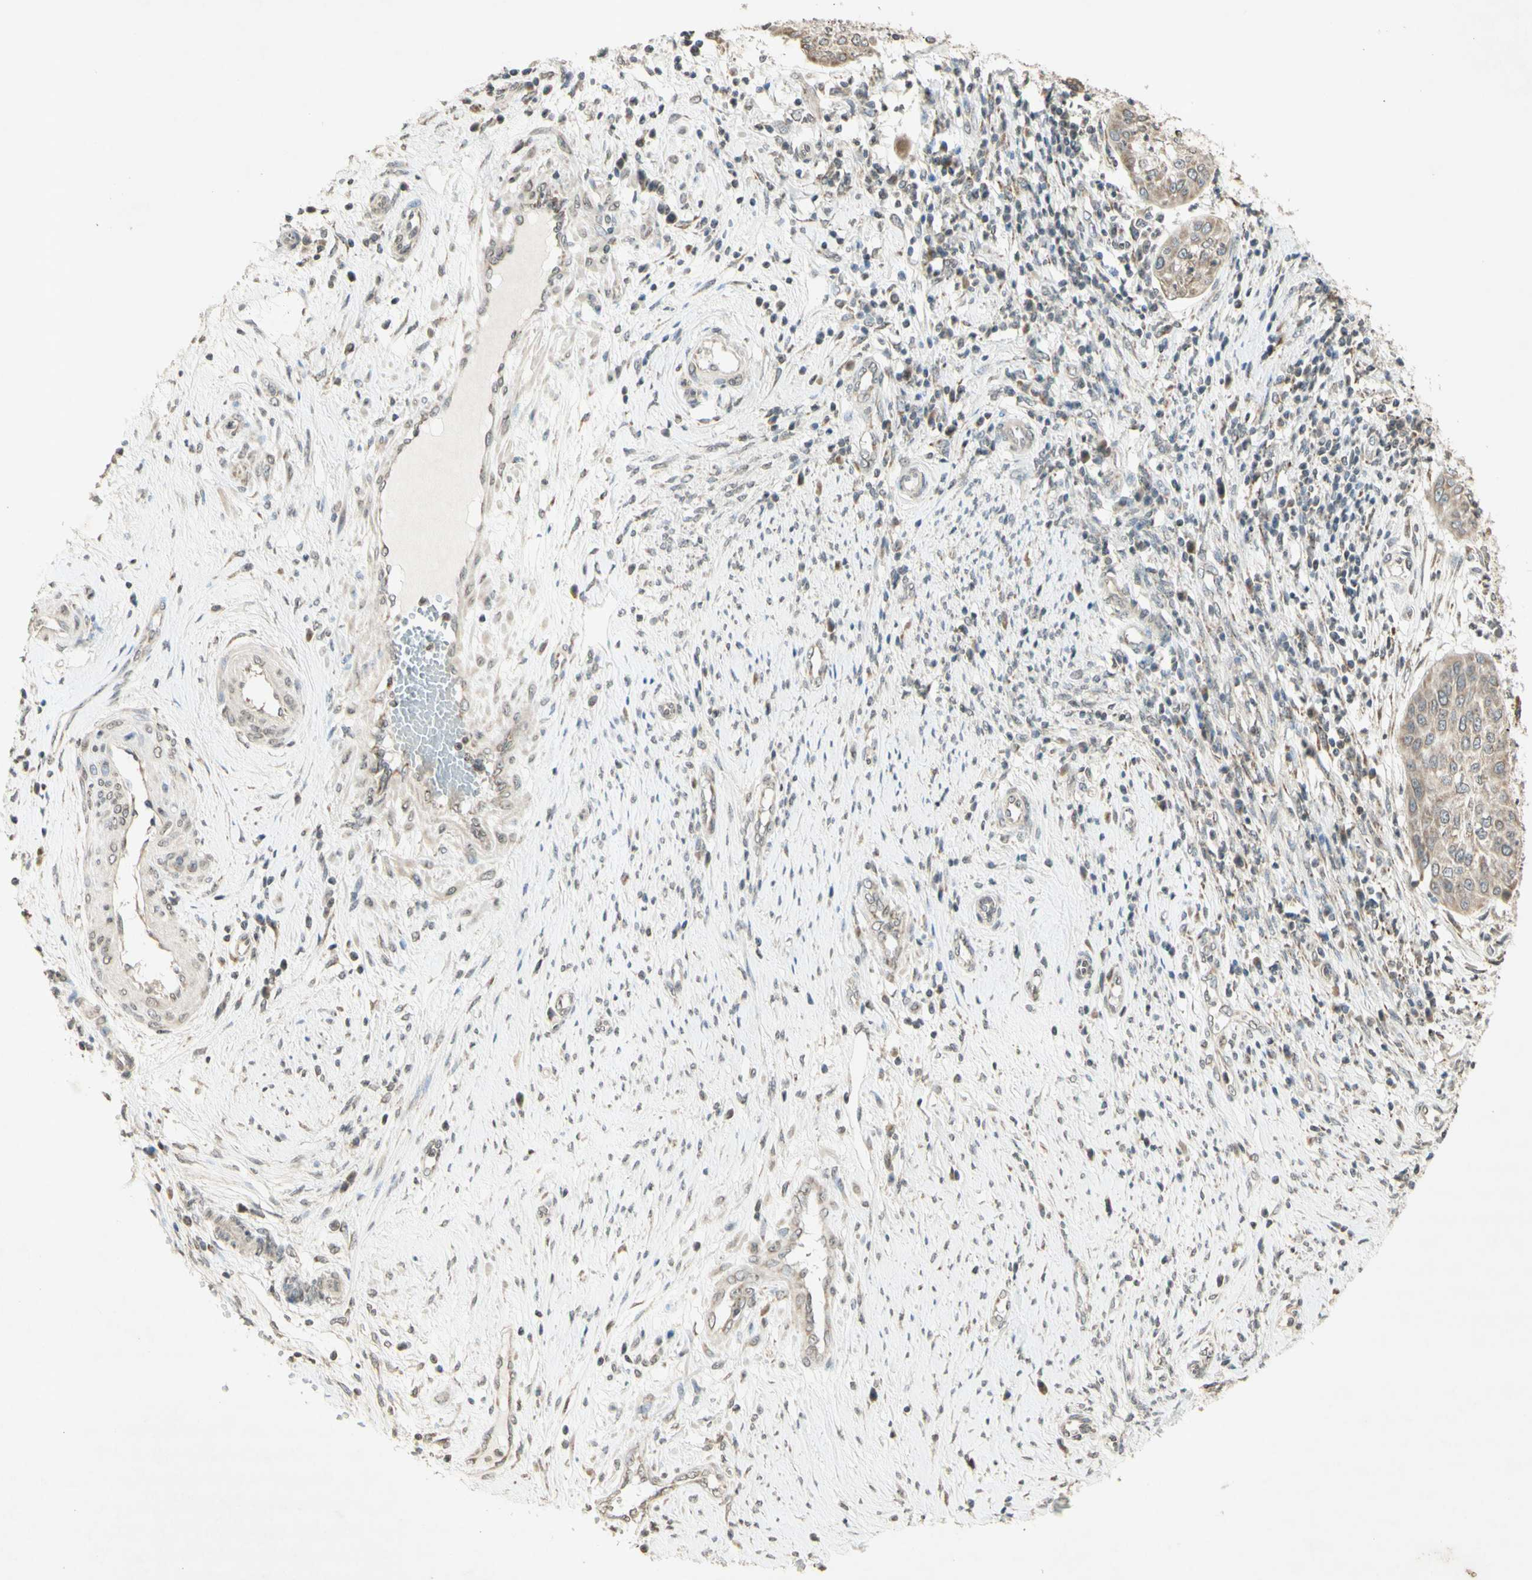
{"staining": {"intensity": "weak", "quantity": ">75%", "location": "cytoplasmic/membranous"}, "tissue": "cervical cancer", "cell_type": "Tumor cells", "image_type": "cancer", "snomed": [{"axis": "morphology", "description": "Normal tissue, NOS"}, {"axis": "morphology", "description": "Squamous cell carcinoma, NOS"}, {"axis": "topography", "description": "Cervix"}], "caption": "Squamous cell carcinoma (cervical) stained with DAB (3,3'-diaminobenzidine) IHC shows low levels of weak cytoplasmic/membranous staining in approximately >75% of tumor cells. (IHC, brightfield microscopy, high magnification).", "gene": "CCNI", "patient": {"sex": "female", "age": 39}}